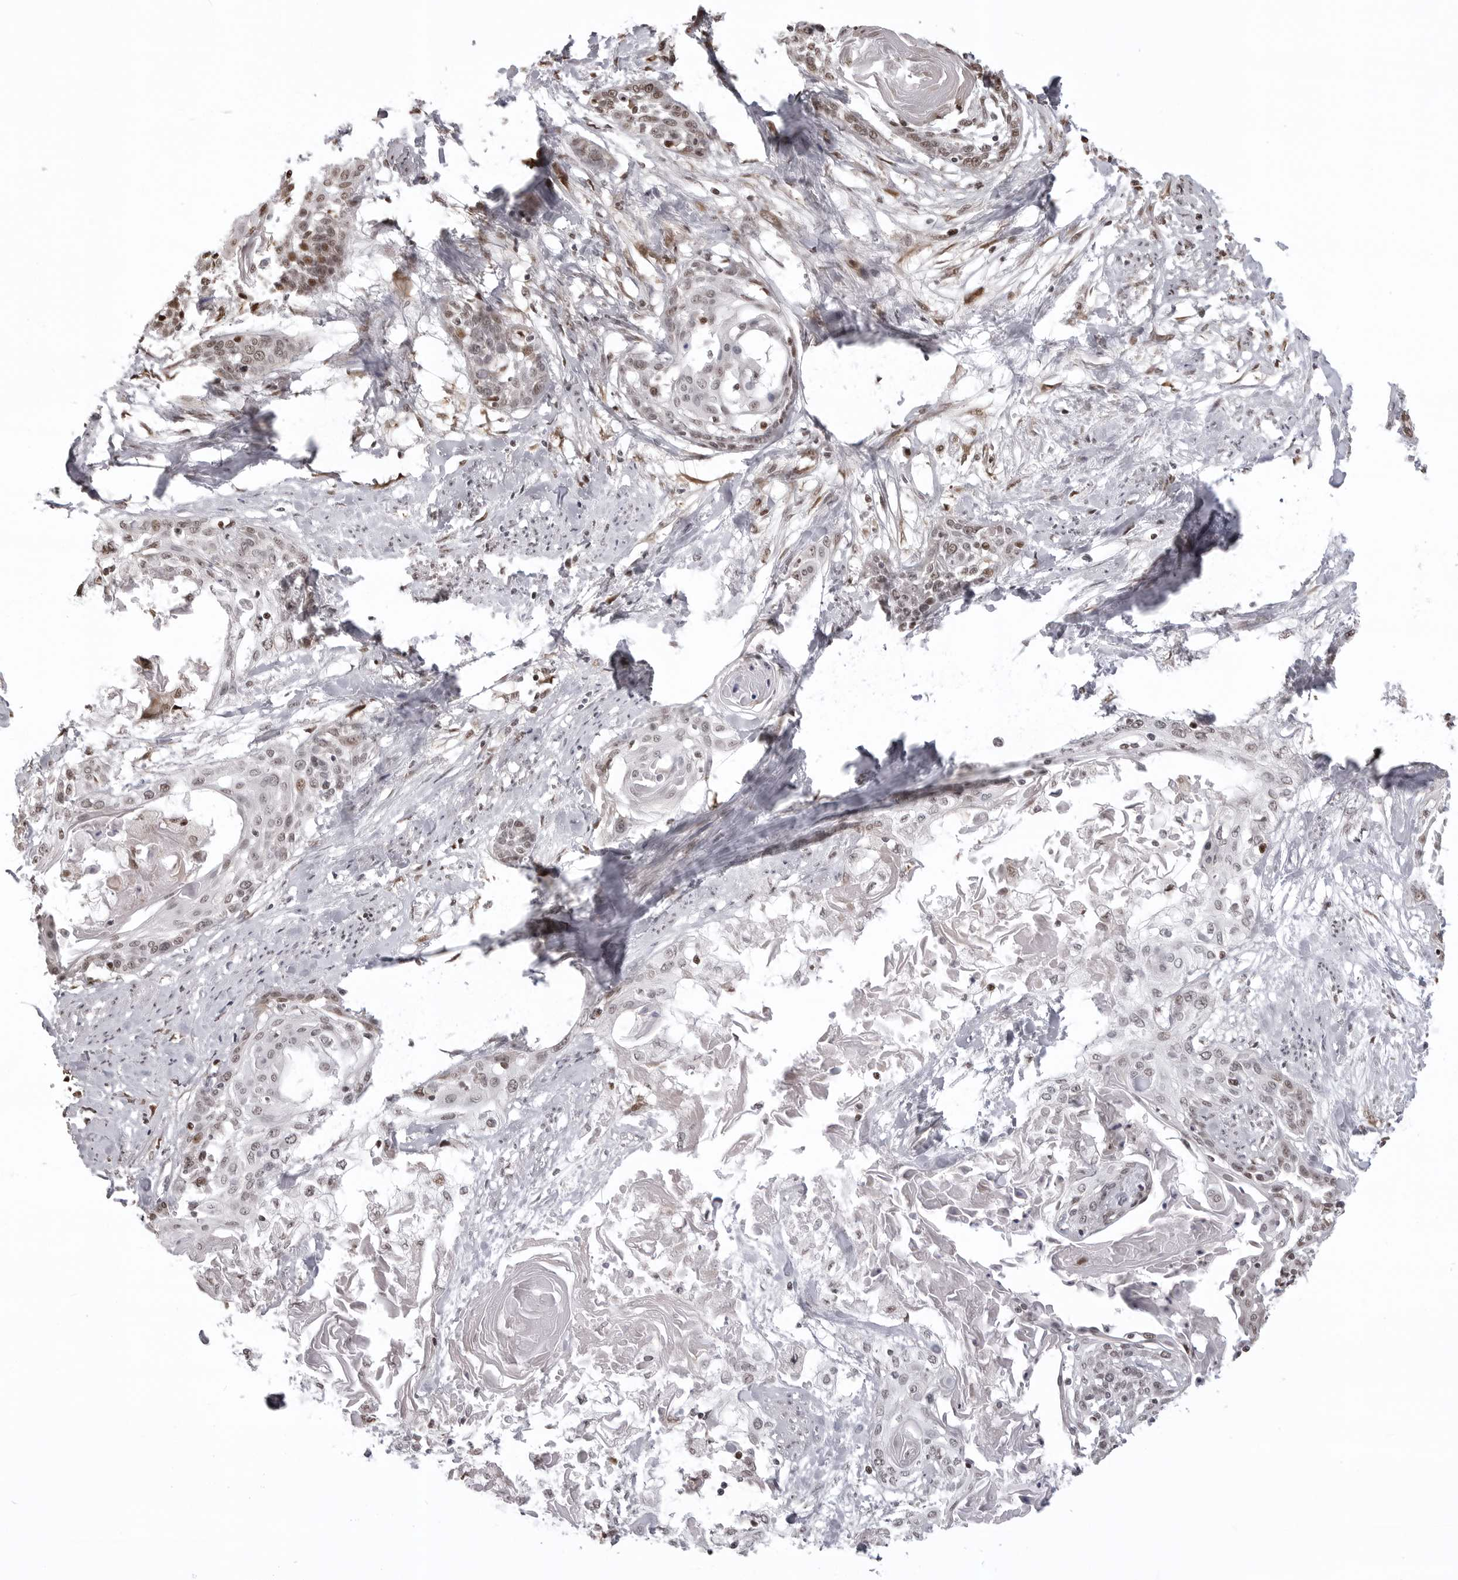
{"staining": {"intensity": "moderate", "quantity": "<25%", "location": "nuclear"}, "tissue": "cervical cancer", "cell_type": "Tumor cells", "image_type": "cancer", "snomed": [{"axis": "morphology", "description": "Squamous cell carcinoma, NOS"}, {"axis": "topography", "description": "Cervix"}], "caption": "Tumor cells exhibit low levels of moderate nuclear positivity in approximately <25% of cells in cervical squamous cell carcinoma.", "gene": "PHF3", "patient": {"sex": "female", "age": 57}}